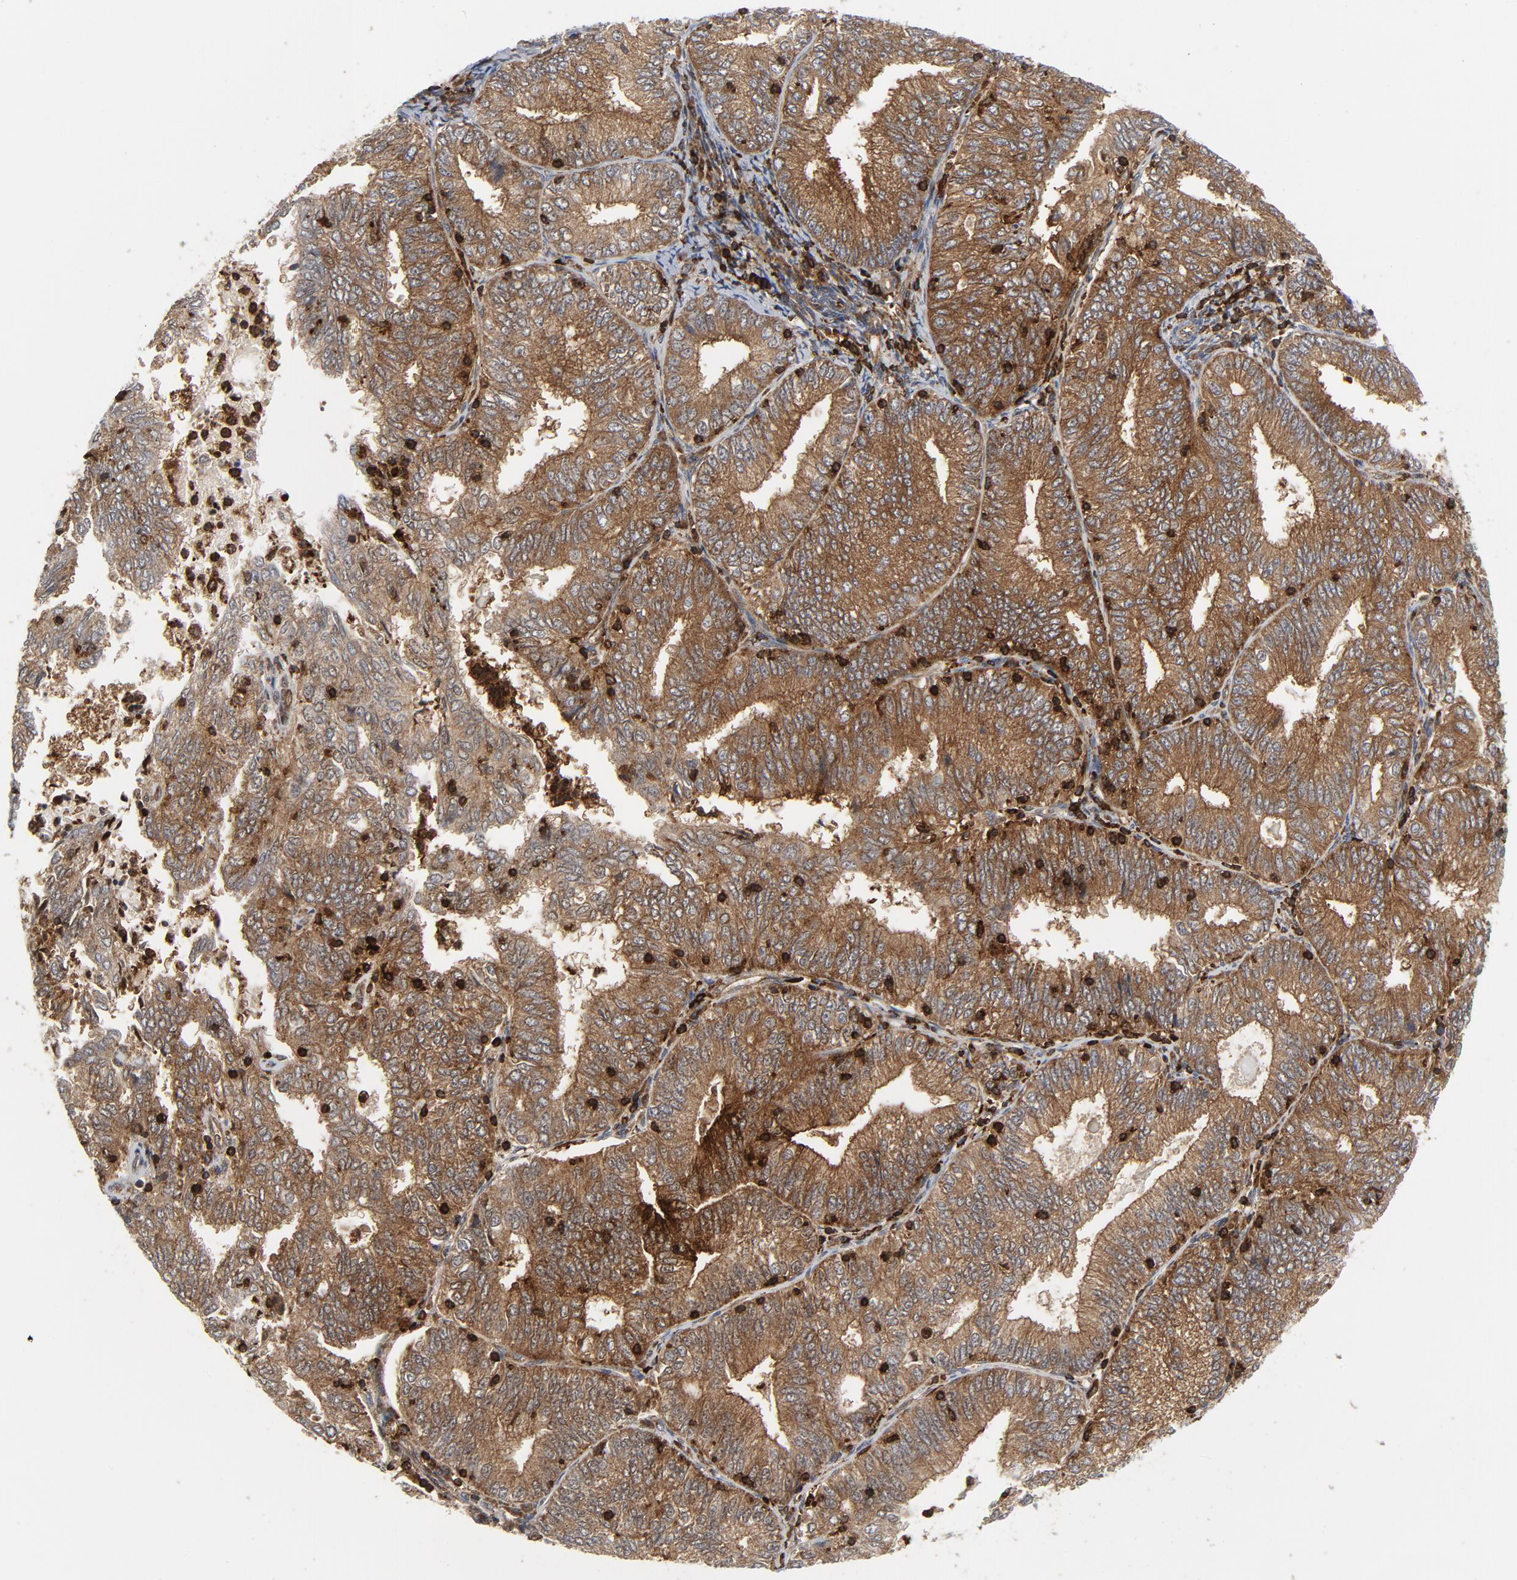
{"staining": {"intensity": "moderate", "quantity": ">75%", "location": "cytoplasmic/membranous"}, "tissue": "endometrial cancer", "cell_type": "Tumor cells", "image_type": "cancer", "snomed": [{"axis": "morphology", "description": "Adenocarcinoma, NOS"}, {"axis": "topography", "description": "Endometrium"}], "caption": "Endometrial cancer (adenocarcinoma) stained with DAB (3,3'-diaminobenzidine) immunohistochemistry (IHC) exhibits medium levels of moderate cytoplasmic/membranous expression in about >75% of tumor cells.", "gene": "YES1", "patient": {"sex": "female", "age": 69}}